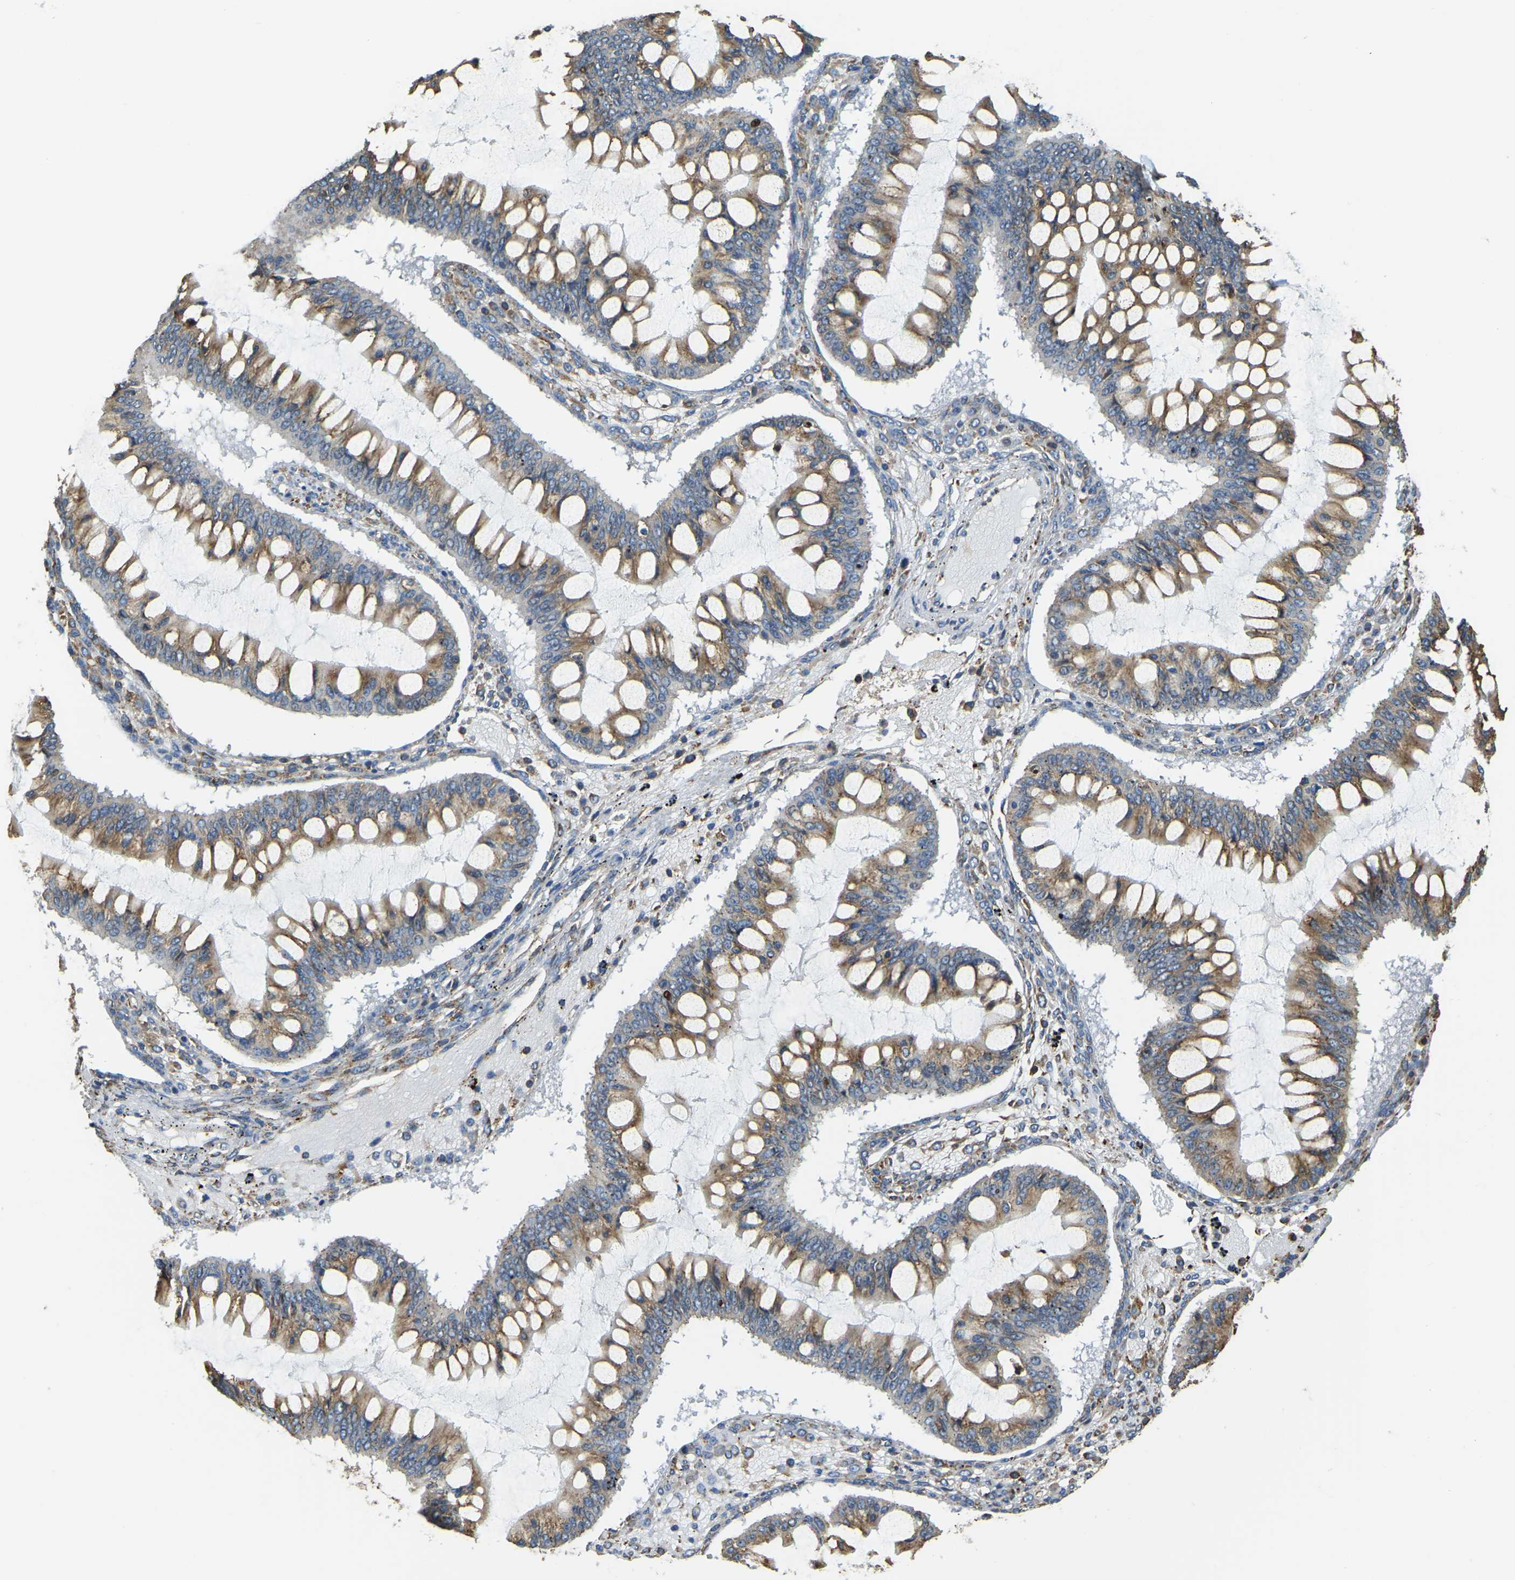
{"staining": {"intensity": "moderate", "quantity": ">75%", "location": "cytoplasmic/membranous"}, "tissue": "ovarian cancer", "cell_type": "Tumor cells", "image_type": "cancer", "snomed": [{"axis": "morphology", "description": "Cystadenocarcinoma, mucinous, NOS"}, {"axis": "topography", "description": "Ovary"}], "caption": "This image demonstrates IHC staining of ovarian cancer (mucinous cystadenocarcinoma), with medium moderate cytoplasmic/membranous expression in about >75% of tumor cells.", "gene": "RNF115", "patient": {"sex": "female", "age": 73}}